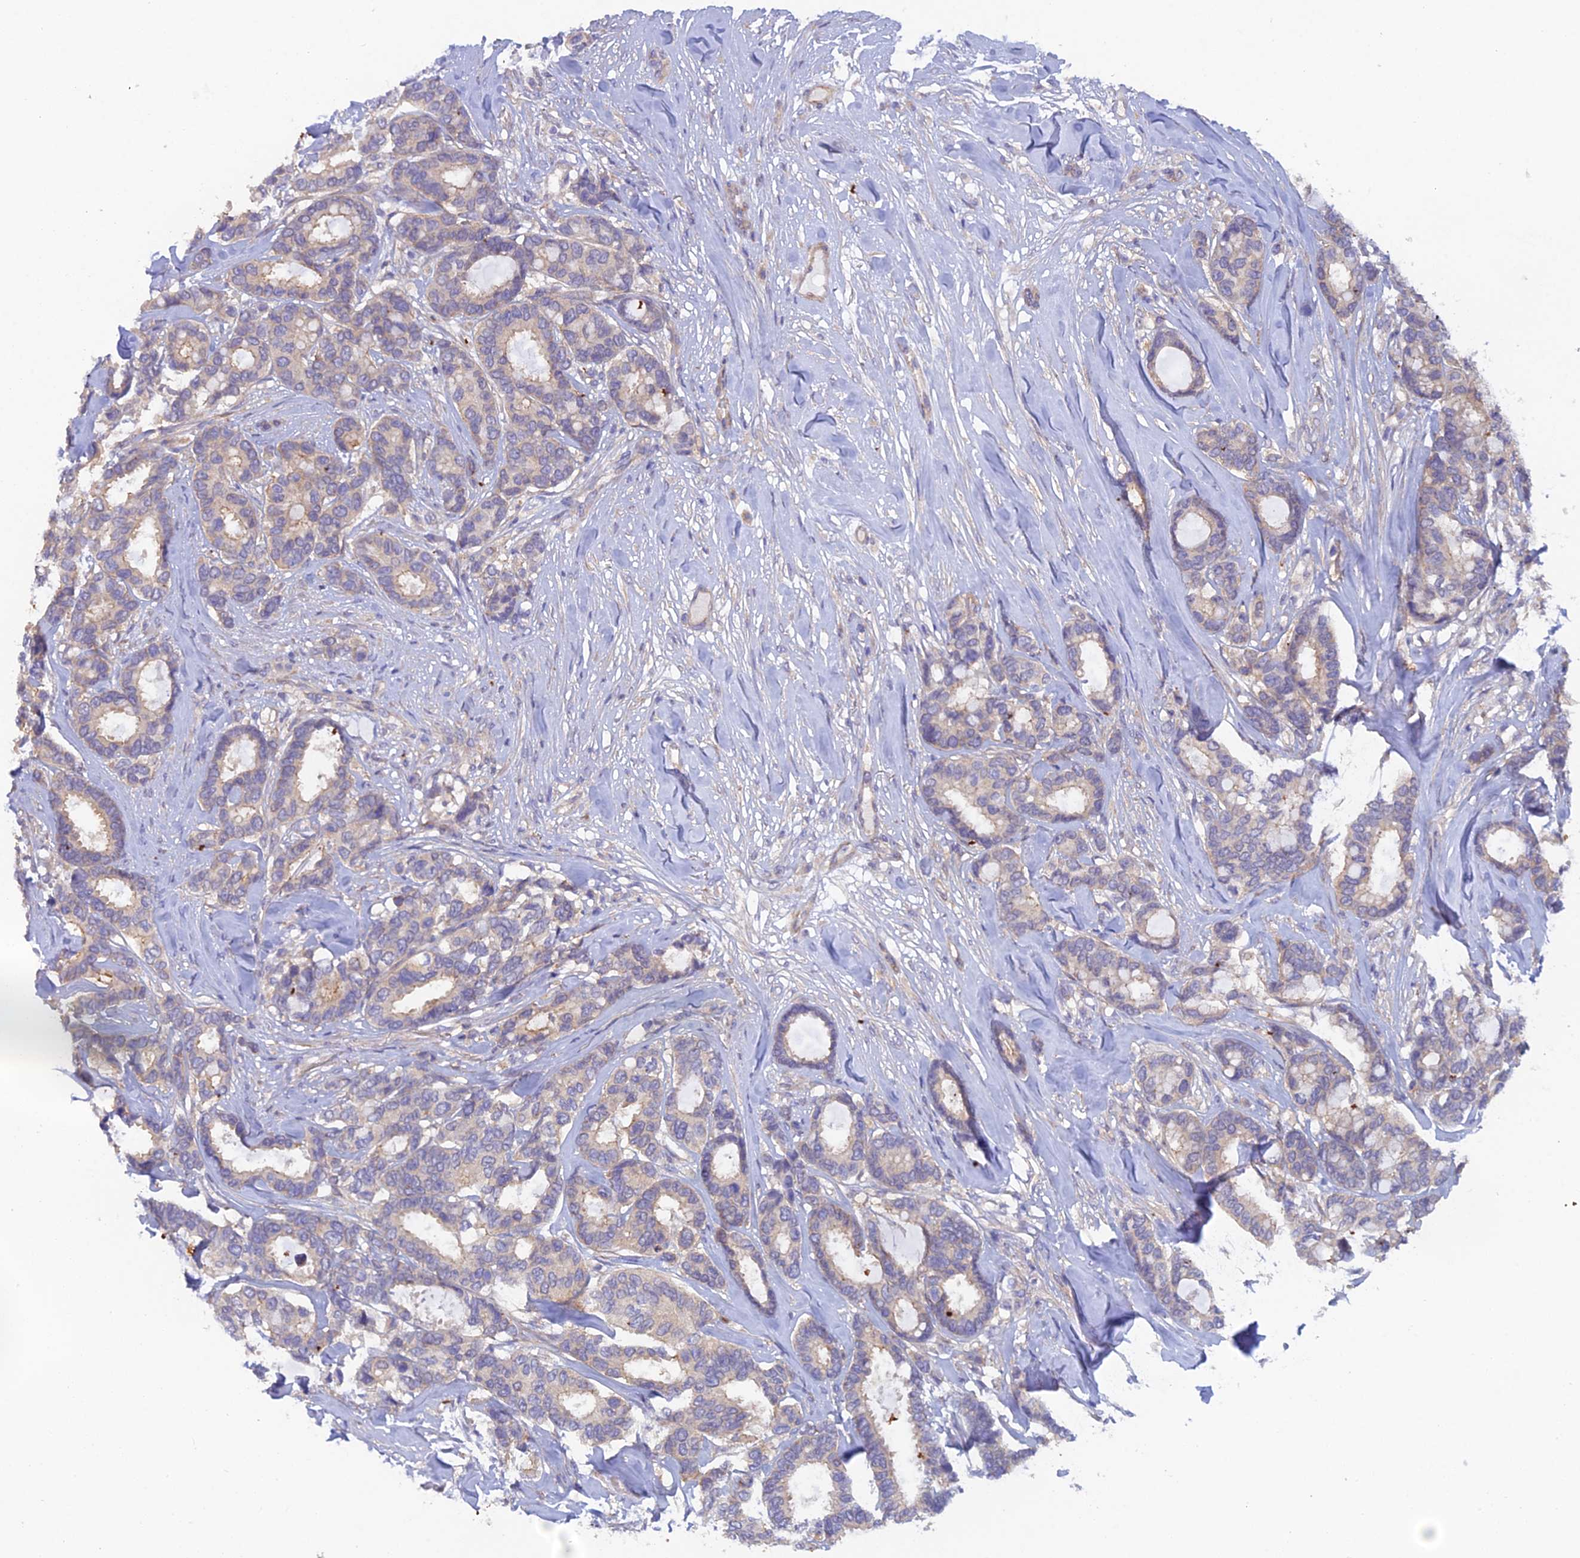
{"staining": {"intensity": "weak", "quantity": "<25%", "location": "cytoplasmic/membranous"}, "tissue": "breast cancer", "cell_type": "Tumor cells", "image_type": "cancer", "snomed": [{"axis": "morphology", "description": "Duct carcinoma"}, {"axis": "topography", "description": "Breast"}], "caption": "The IHC histopathology image has no significant staining in tumor cells of breast cancer tissue.", "gene": "FZR1", "patient": {"sex": "female", "age": 87}}